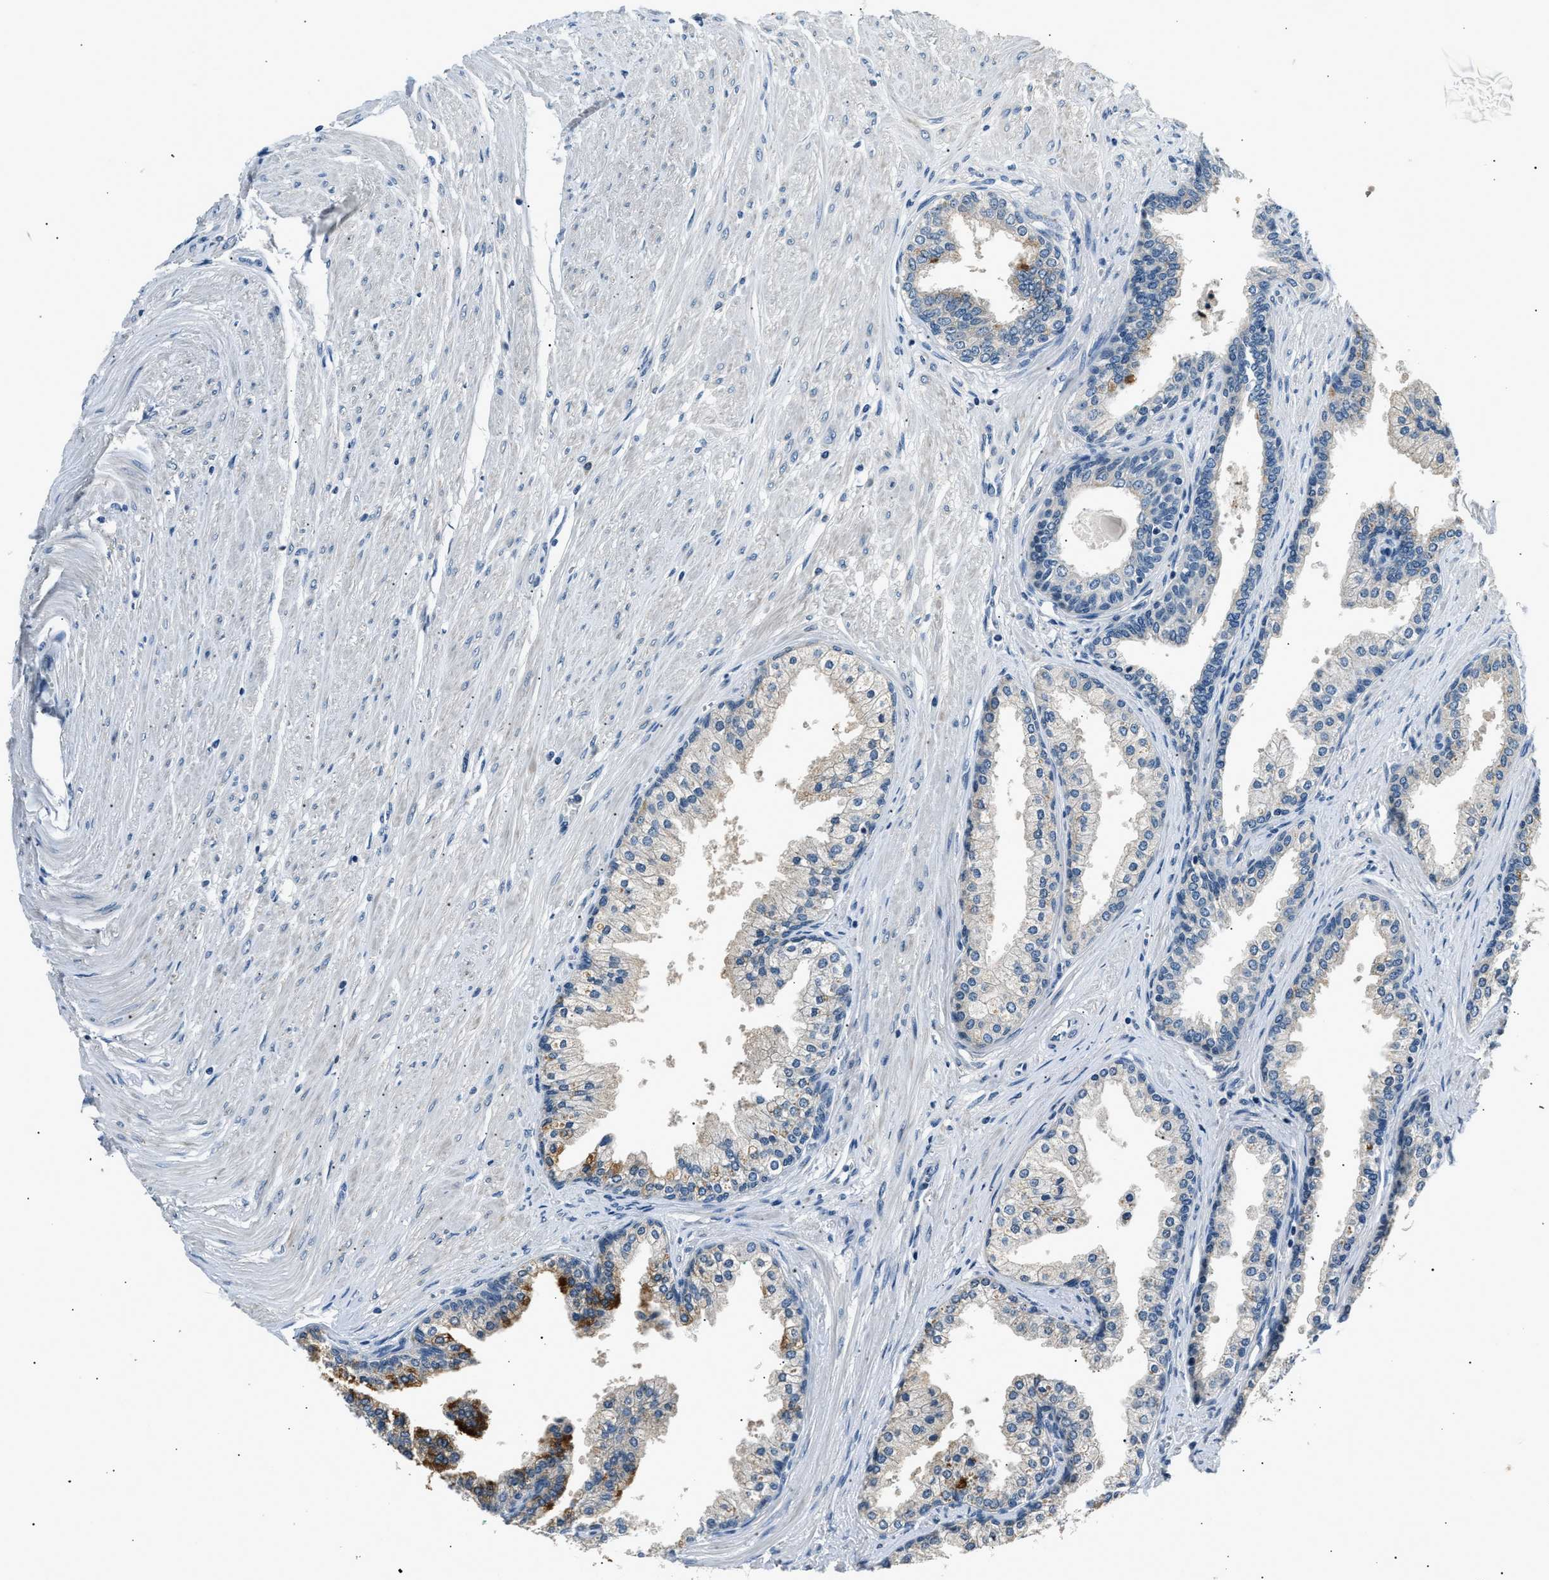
{"staining": {"intensity": "moderate", "quantity": "<25%", "location": "cytoplasmic/membranous"}, "tissue": "prostate cancer", "cell_type": "Tumor cells", "image_type": "cancer", "snomed": [{"axis": "morphology", "description": "Adenocarcinoma, Low grade"}, {"axis": "topography", "description": "Prostate"}], "caption": "Prostate cancer stained with a protein marker reveals moderate staining in tumor cells.", "gene": "INHA", "patient": {"sex": "male", "age": 52}}